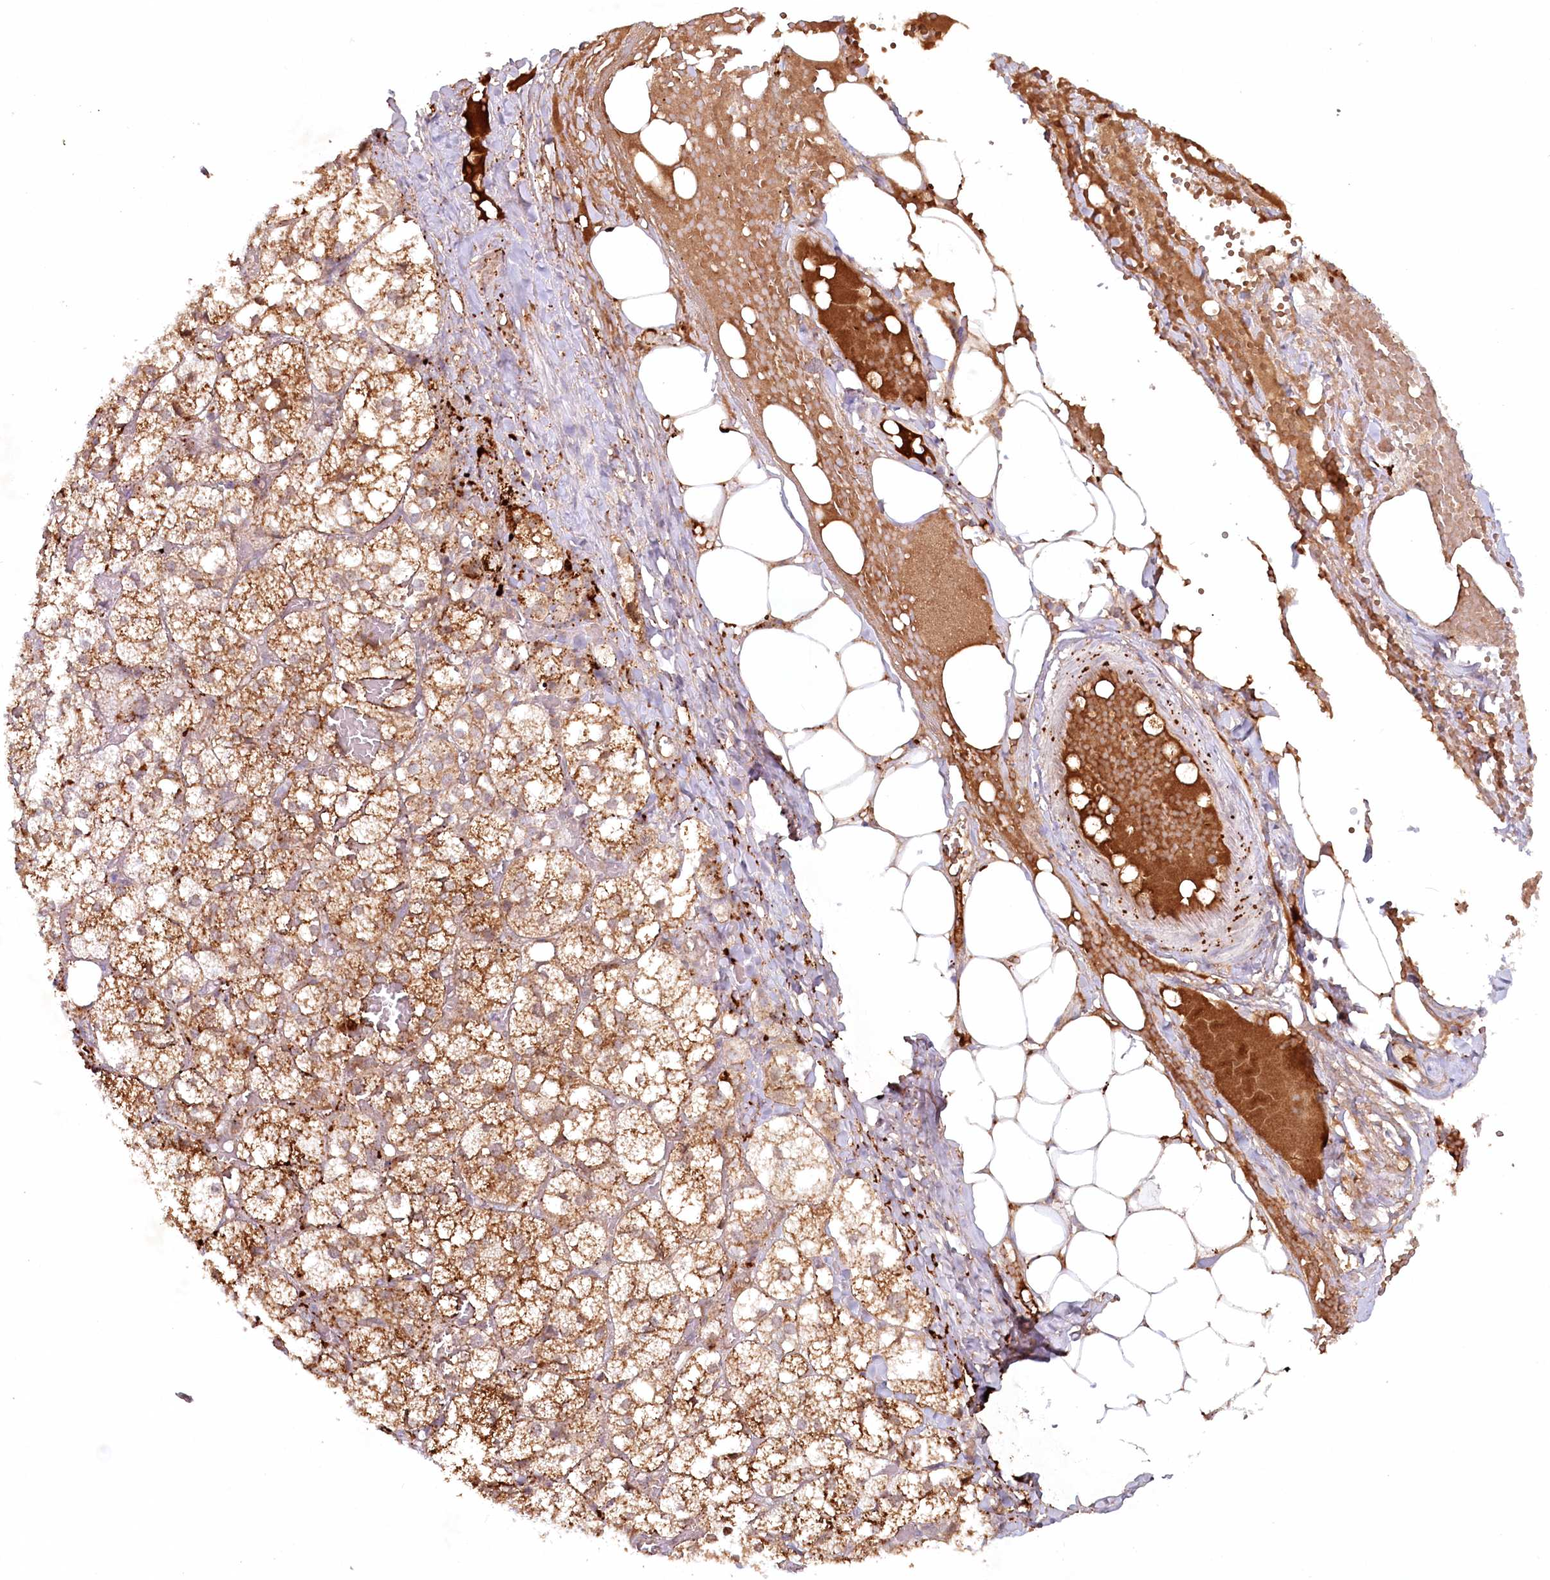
{"staining": {"intensity": "strong", "quantity": ">75%", "location": "cytoplasmic/membranous"}, "tissue": "adrenal gland", "cell_type": "Glandular cells", "image_type": "normal", "snomed": [{"axis": "morphology", "description": "Normal tissue, NOS"}, {"axis": "topography", "description": "Adrenal gland"}], "caption": "Immunohistochemical staining of normal human adrenal gland reveals strong cytoplasmic/membranous protein expression in about >75% of glandular cells.", "gene": "PSAPL1", "patient": {"sex": "female", "age": 61}}